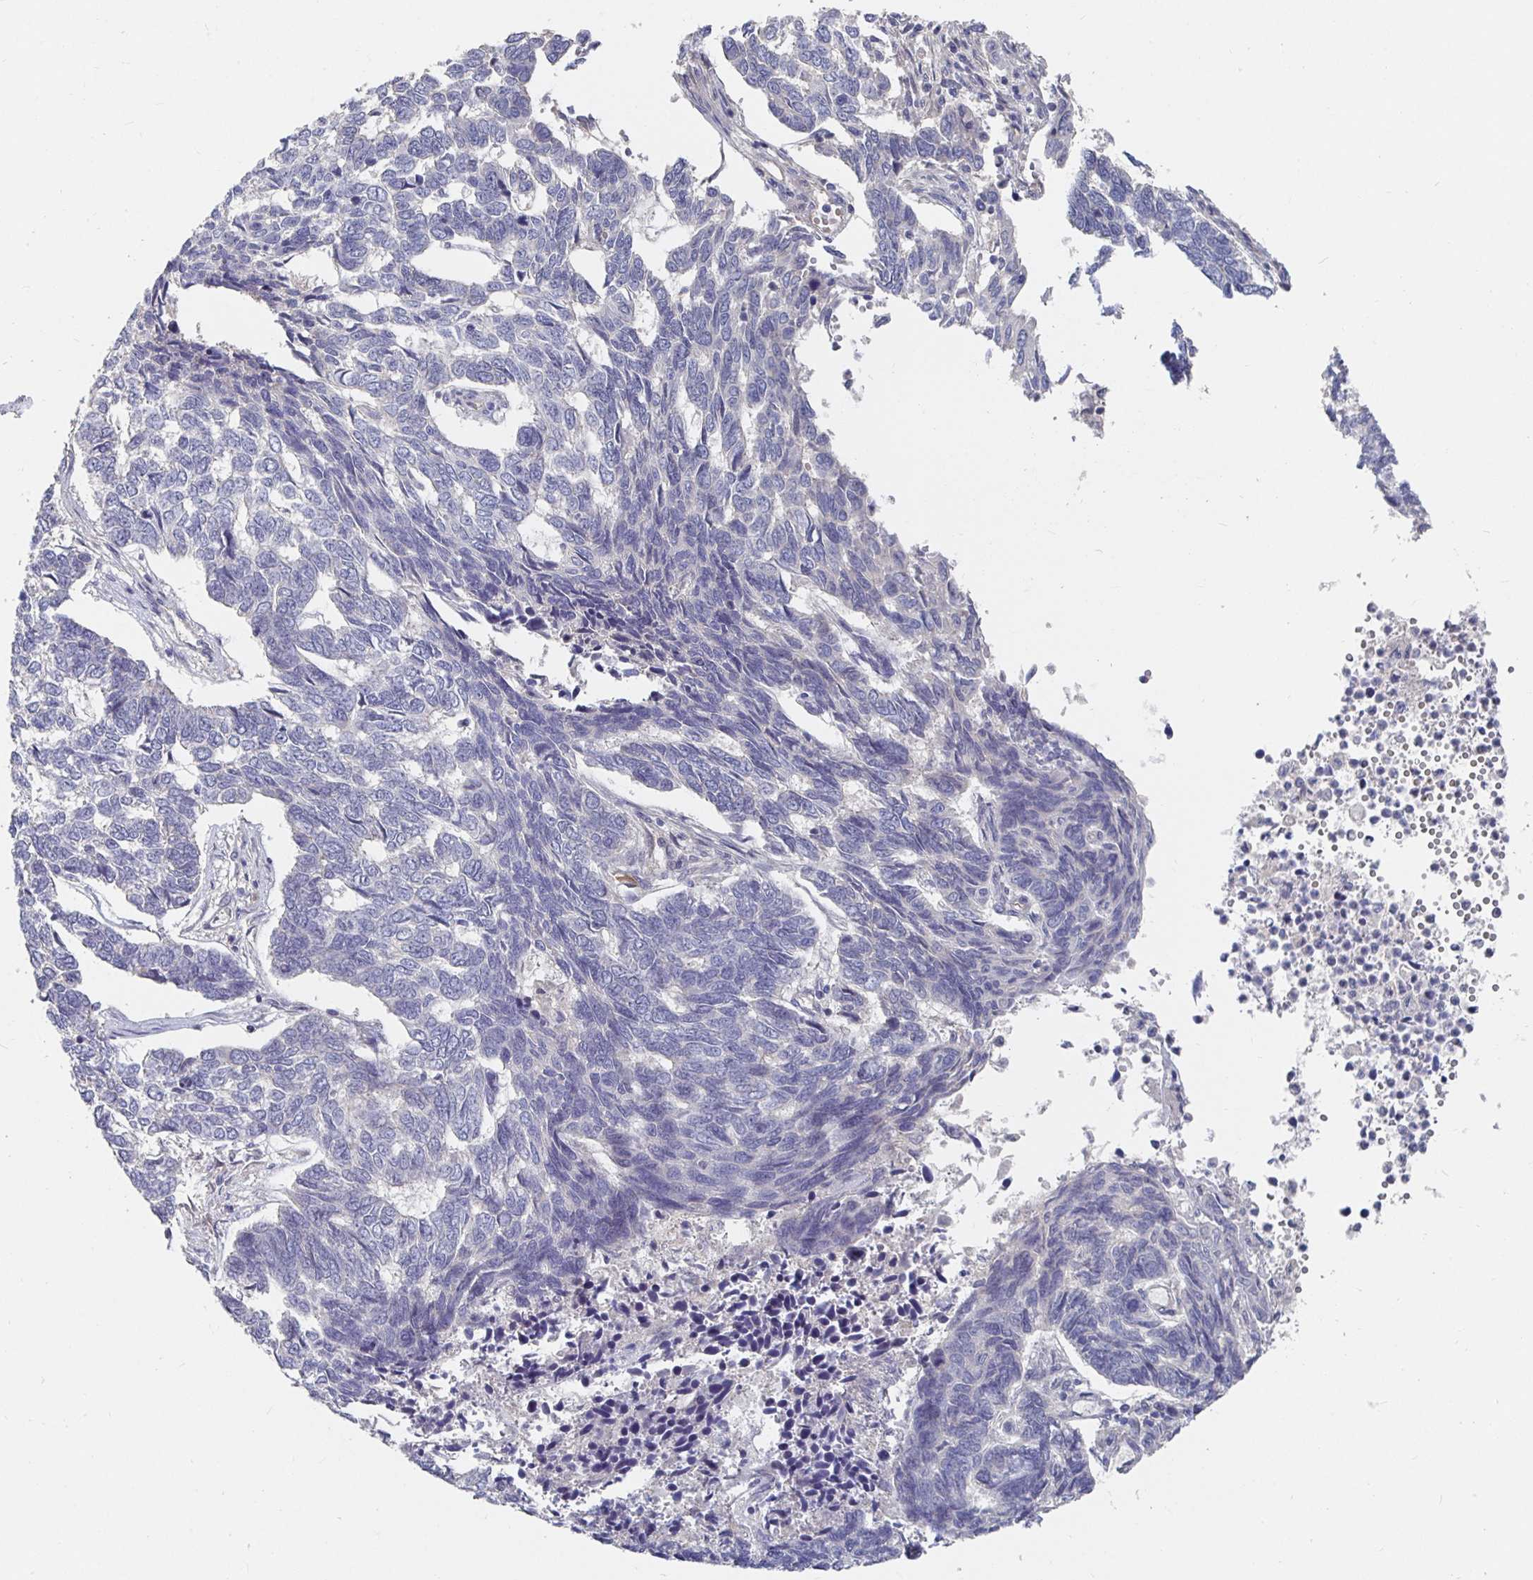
{"staining": {"intensity": "negative", "quantity": "none", "location": "none"}, "tissue": "skin cancer", "cell_type": "Tumor cells", "image_type": "cancer", "snomed": [{"axis": "morphology", "description": "Basal cell carcinoma"}, {"axis": "topography", "description": "Skin"}], "caption": "IHC histopathology image of neoplastic tissue: human skin basal cell carcinoma stained with DAB shows no significant protein staining in tumor cells.", "gene": "MEIS1", "patient": {"sex": "female", "age": 65}}